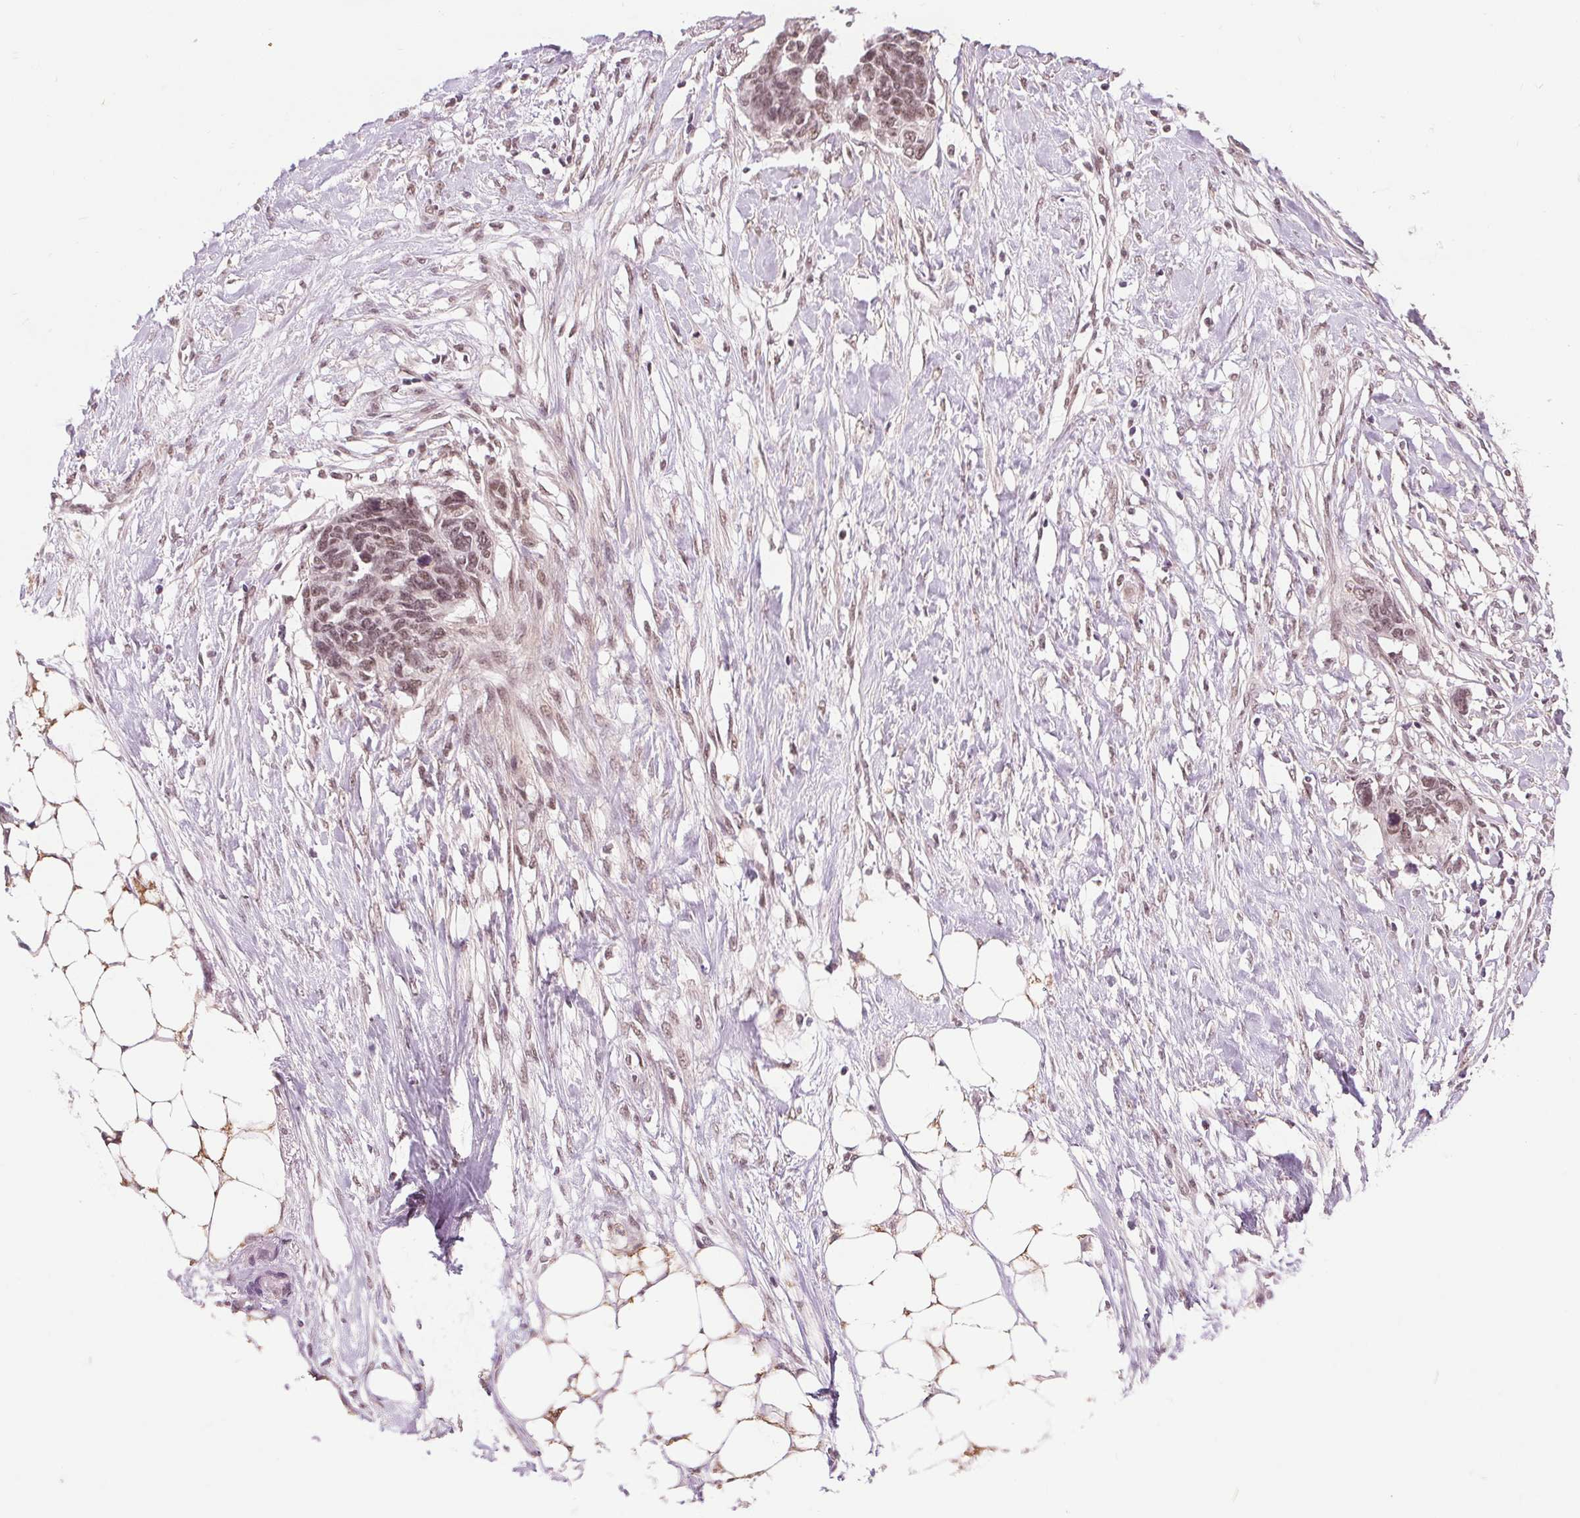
{"staining": {"intensity": "moderate", "quantity": ">75%", "location": "nuclear"}, "tissue": "ovarian cancer", "cell_type": "Tumor cells", "image_type": "cancer", "snomed": [{"axis": "morphology", "description": "Cystadenocarcinoma, serous, NOS"}, {"axis": "topography", "description": "Ovary"}], "caption": "Human ovarian serous cystadenocarcinoma stained with a protein marker reveals moderate staining in tumor cells.", "gene": "MED6", "patient": {"sex": "female", "age": 69}}